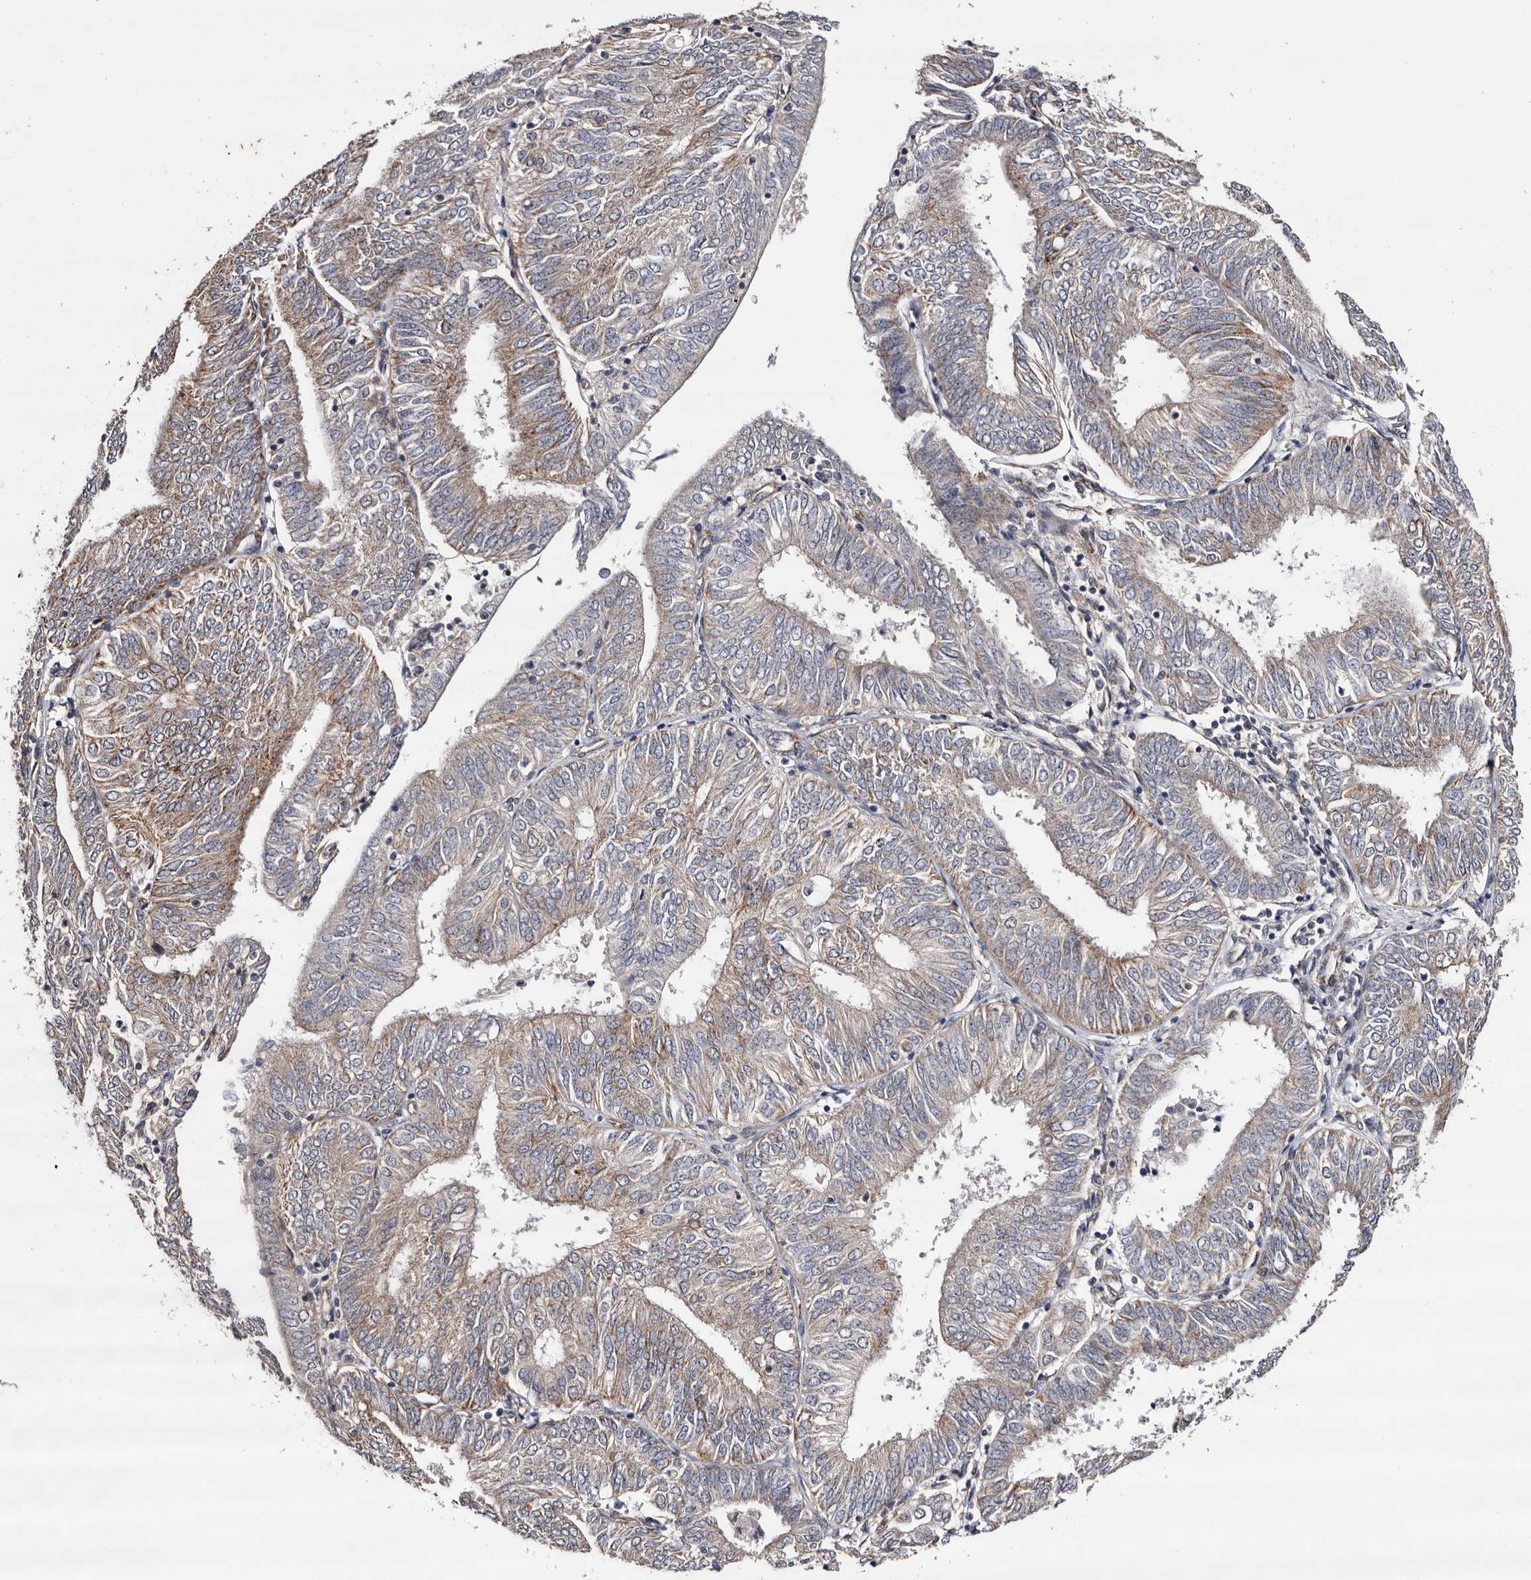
{"staining": {"intensity": "weak", "quantity": "25%-75%", "location": "cytoplasmic/membranous"}, "tissue": "endometrial cancer", "cell_type": "Tumor cells", "image_type": "cancer", "snomed": [{"axis": "morphology", "description": "Adenocarcinoma, NOS"}, {"axis": "topography", "description": "Endometrium"}], "caption": "Endometrial adenocarcinoma stained with immunohistochemistry shows weak cytoplasmic/membranous expression in approximately 25%-75% of tumor cells.", "gene": "ARMCX2", "patient": {"sex": "female", "age": 58}}